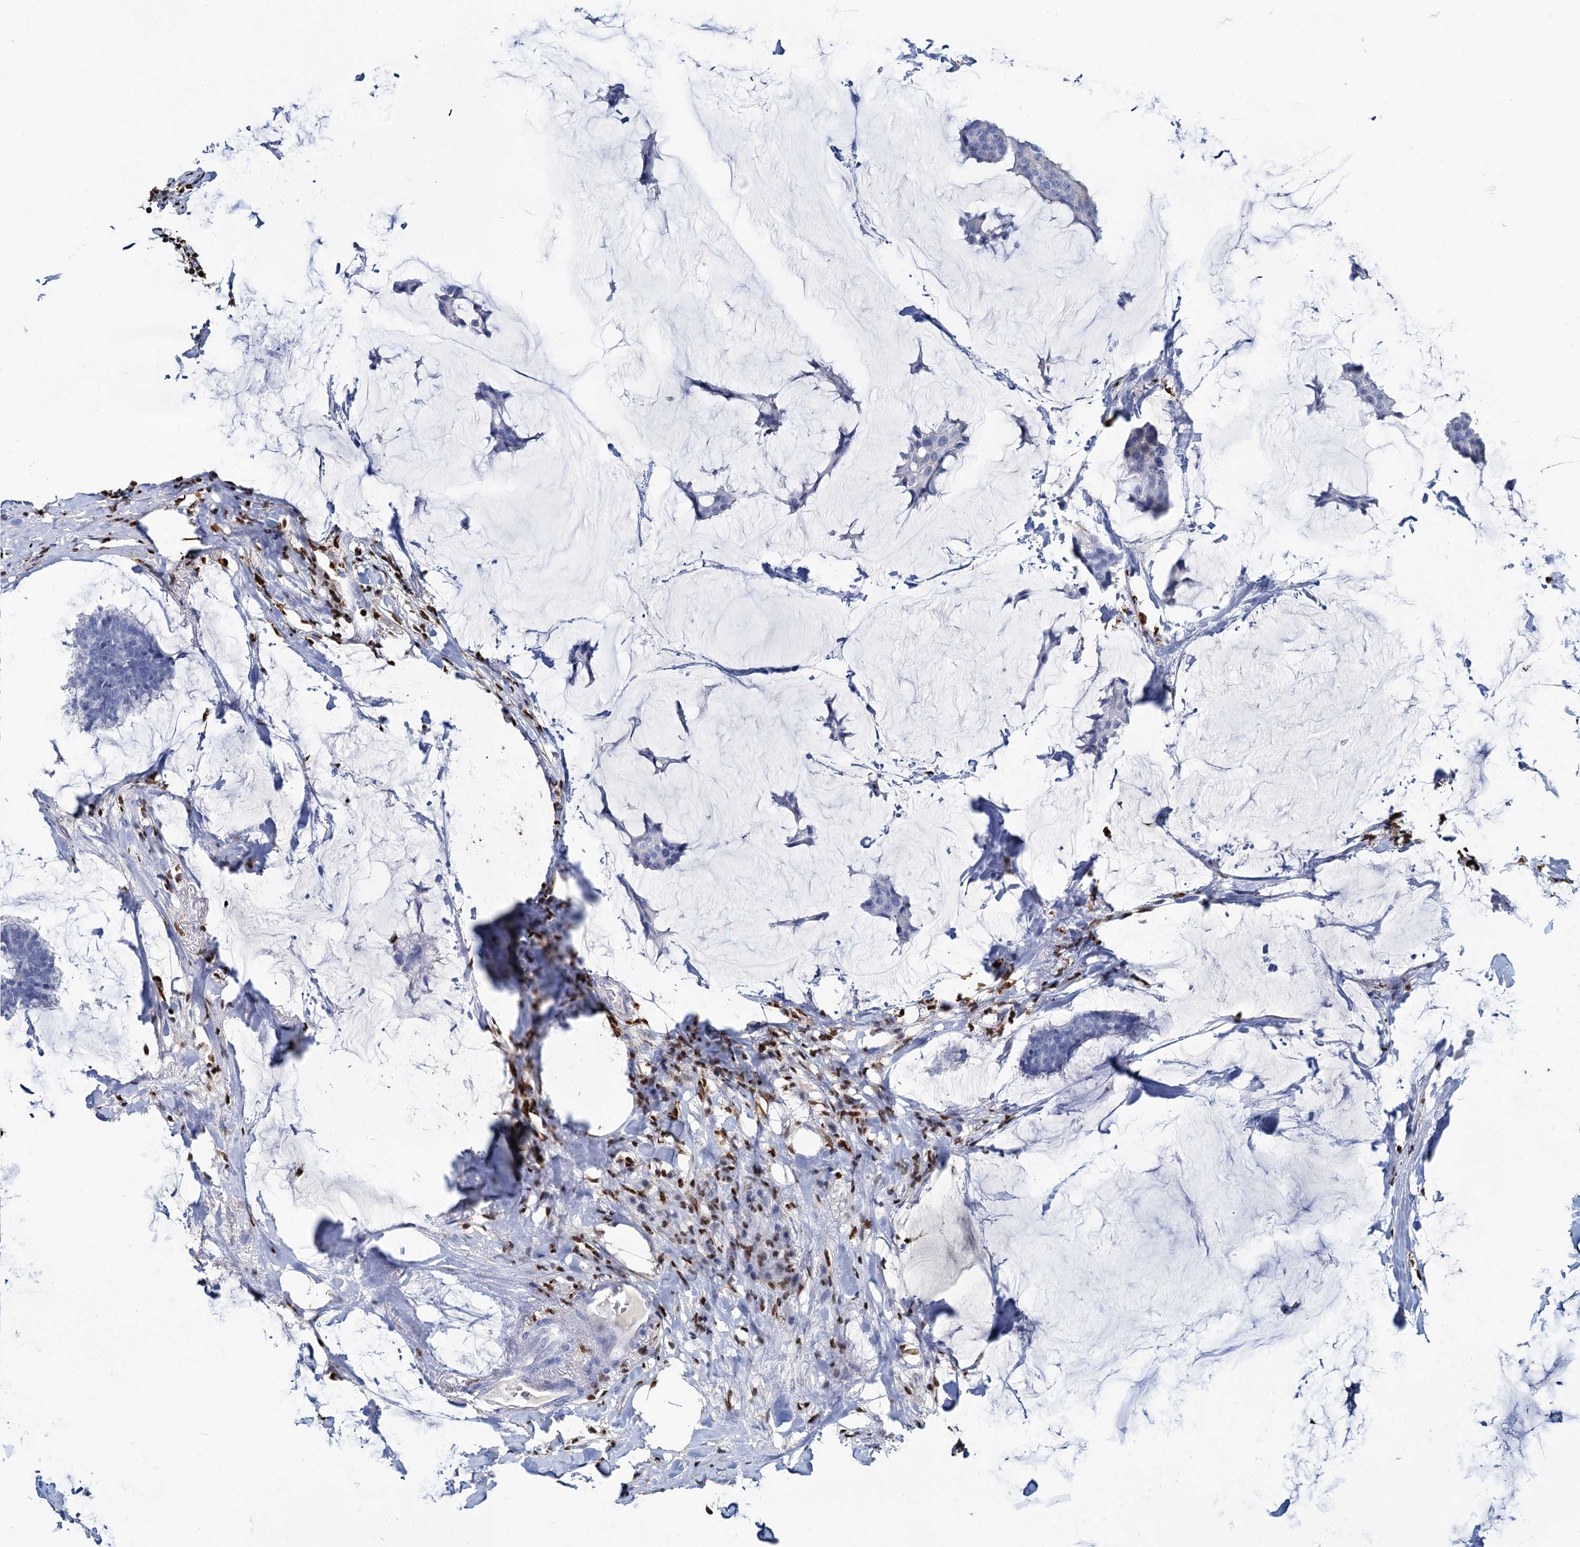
{"staining": {"intensity": "negative", "quantity": "none", "location": "none"}, "tissue": "breast cancer", "cell_type": "Tumor cells", "image_type": "cancer", "snomed": [{"axis": "morphology", "description": "Duct carcinoma"}, {"axis": "topography", "description": "Breast"}], "caption": "Photomicrograph shows no protein expression in tumor cells of breast infiltrating ductal carcinoma tissue.", "gene": "CELF2", "patient": {"sex": "female", "age": 93}}